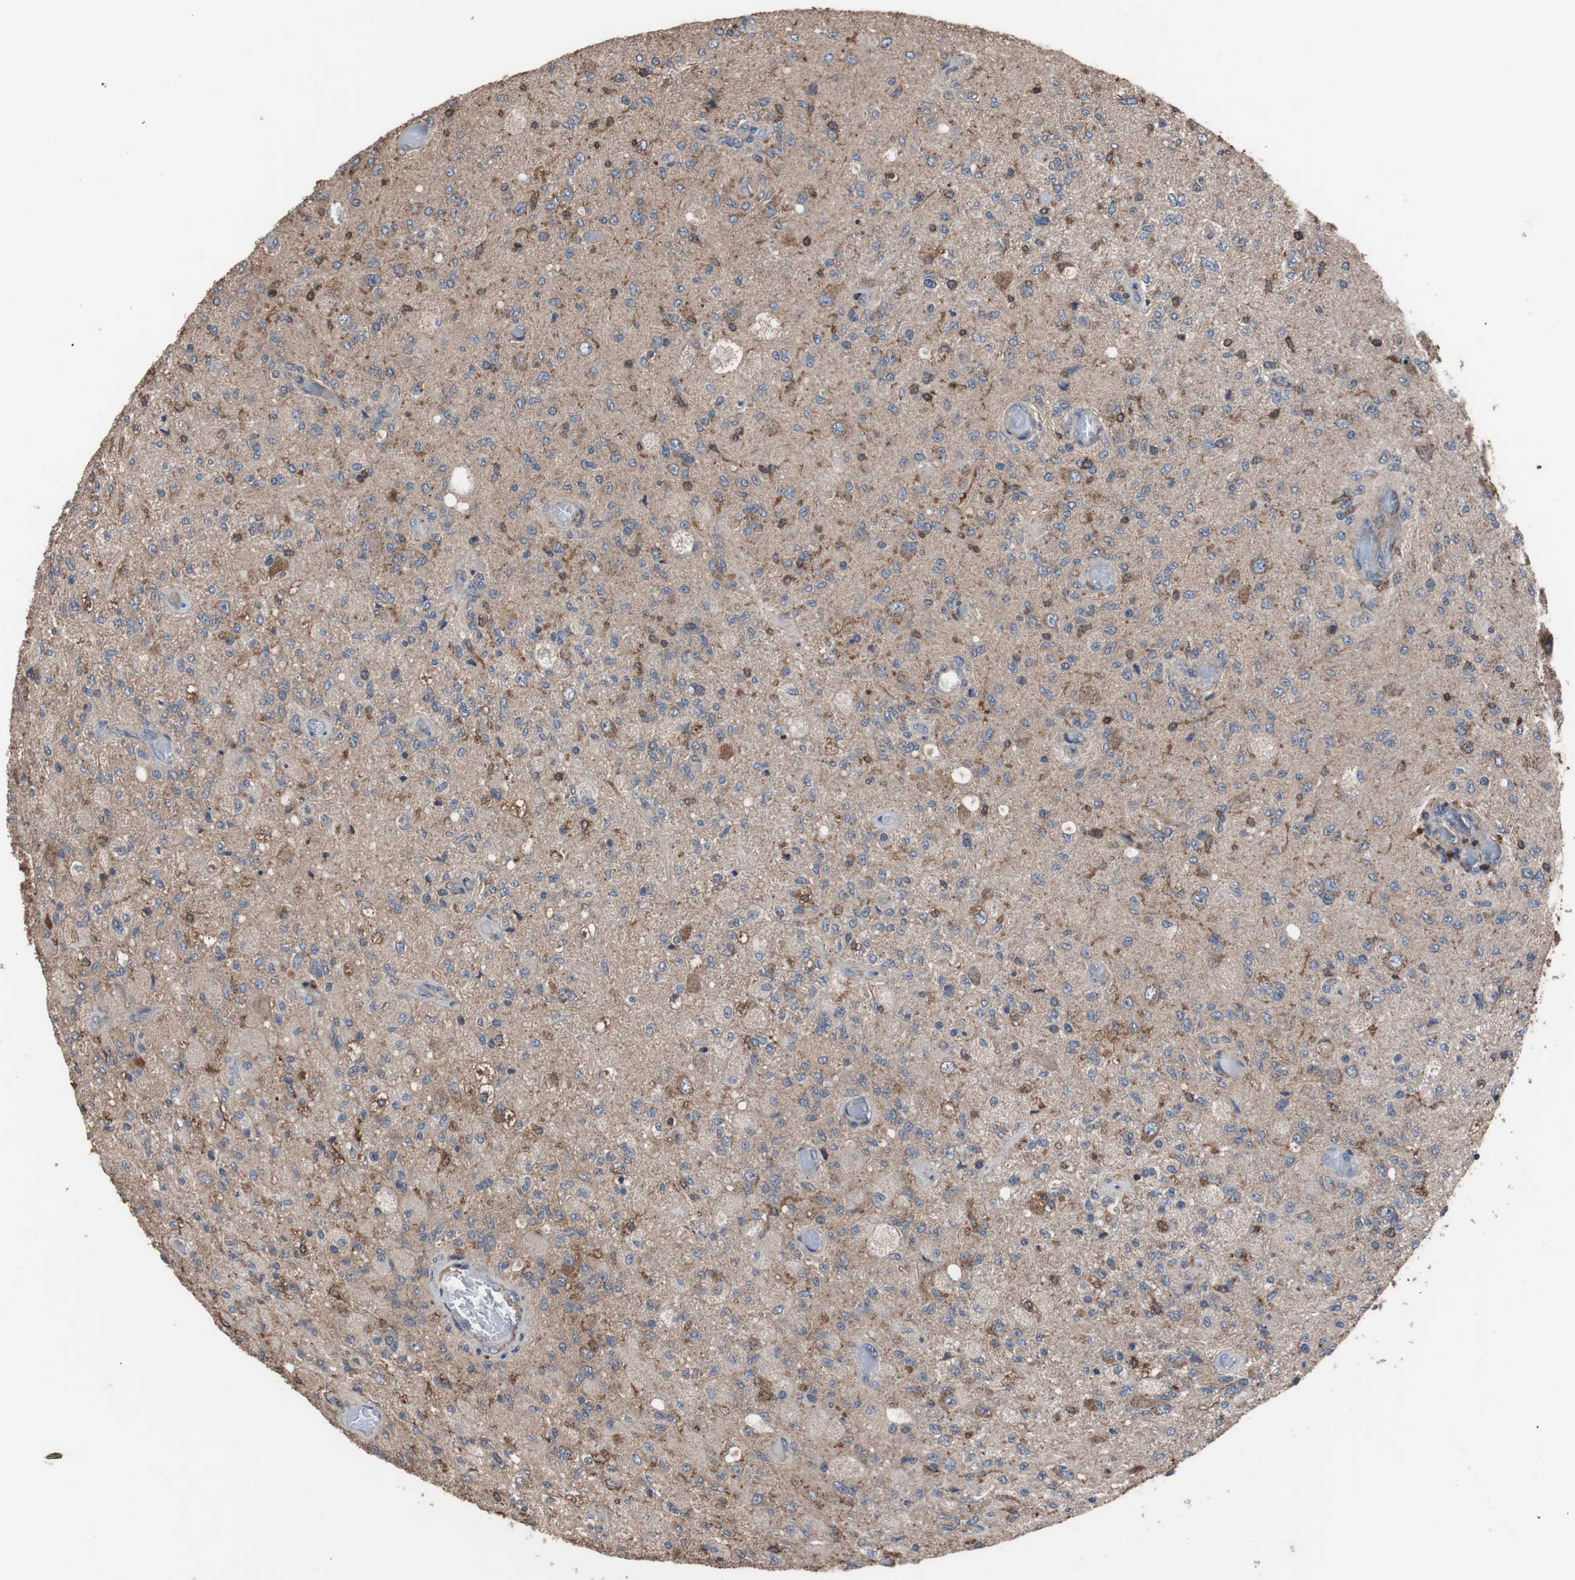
{"staining": {"intensity": "moderate", "quantity": "<25%", "location": "cytoplasmic/membranous"}, "tissue": "glioma", "cell_type": "Tumor cells", "image_type": "cancer", "snomed": [{"axis": "morphology", "description": "Normal tissue, NOS"}, {"axis": "morphology", "description": "Glioma, malignant, High grade"}, {"axis": "topography", "description": "Cerebral cortex"}], "caption": "Immunohistochemical staining of human malignant high-grade glioma demonstrates low levels of moderate cytoplasmic/membranous protein positivity in approximately <25% of tumor cells.", "gene": "COL6A2", "patient": {"sex": "male", "age": 77}}